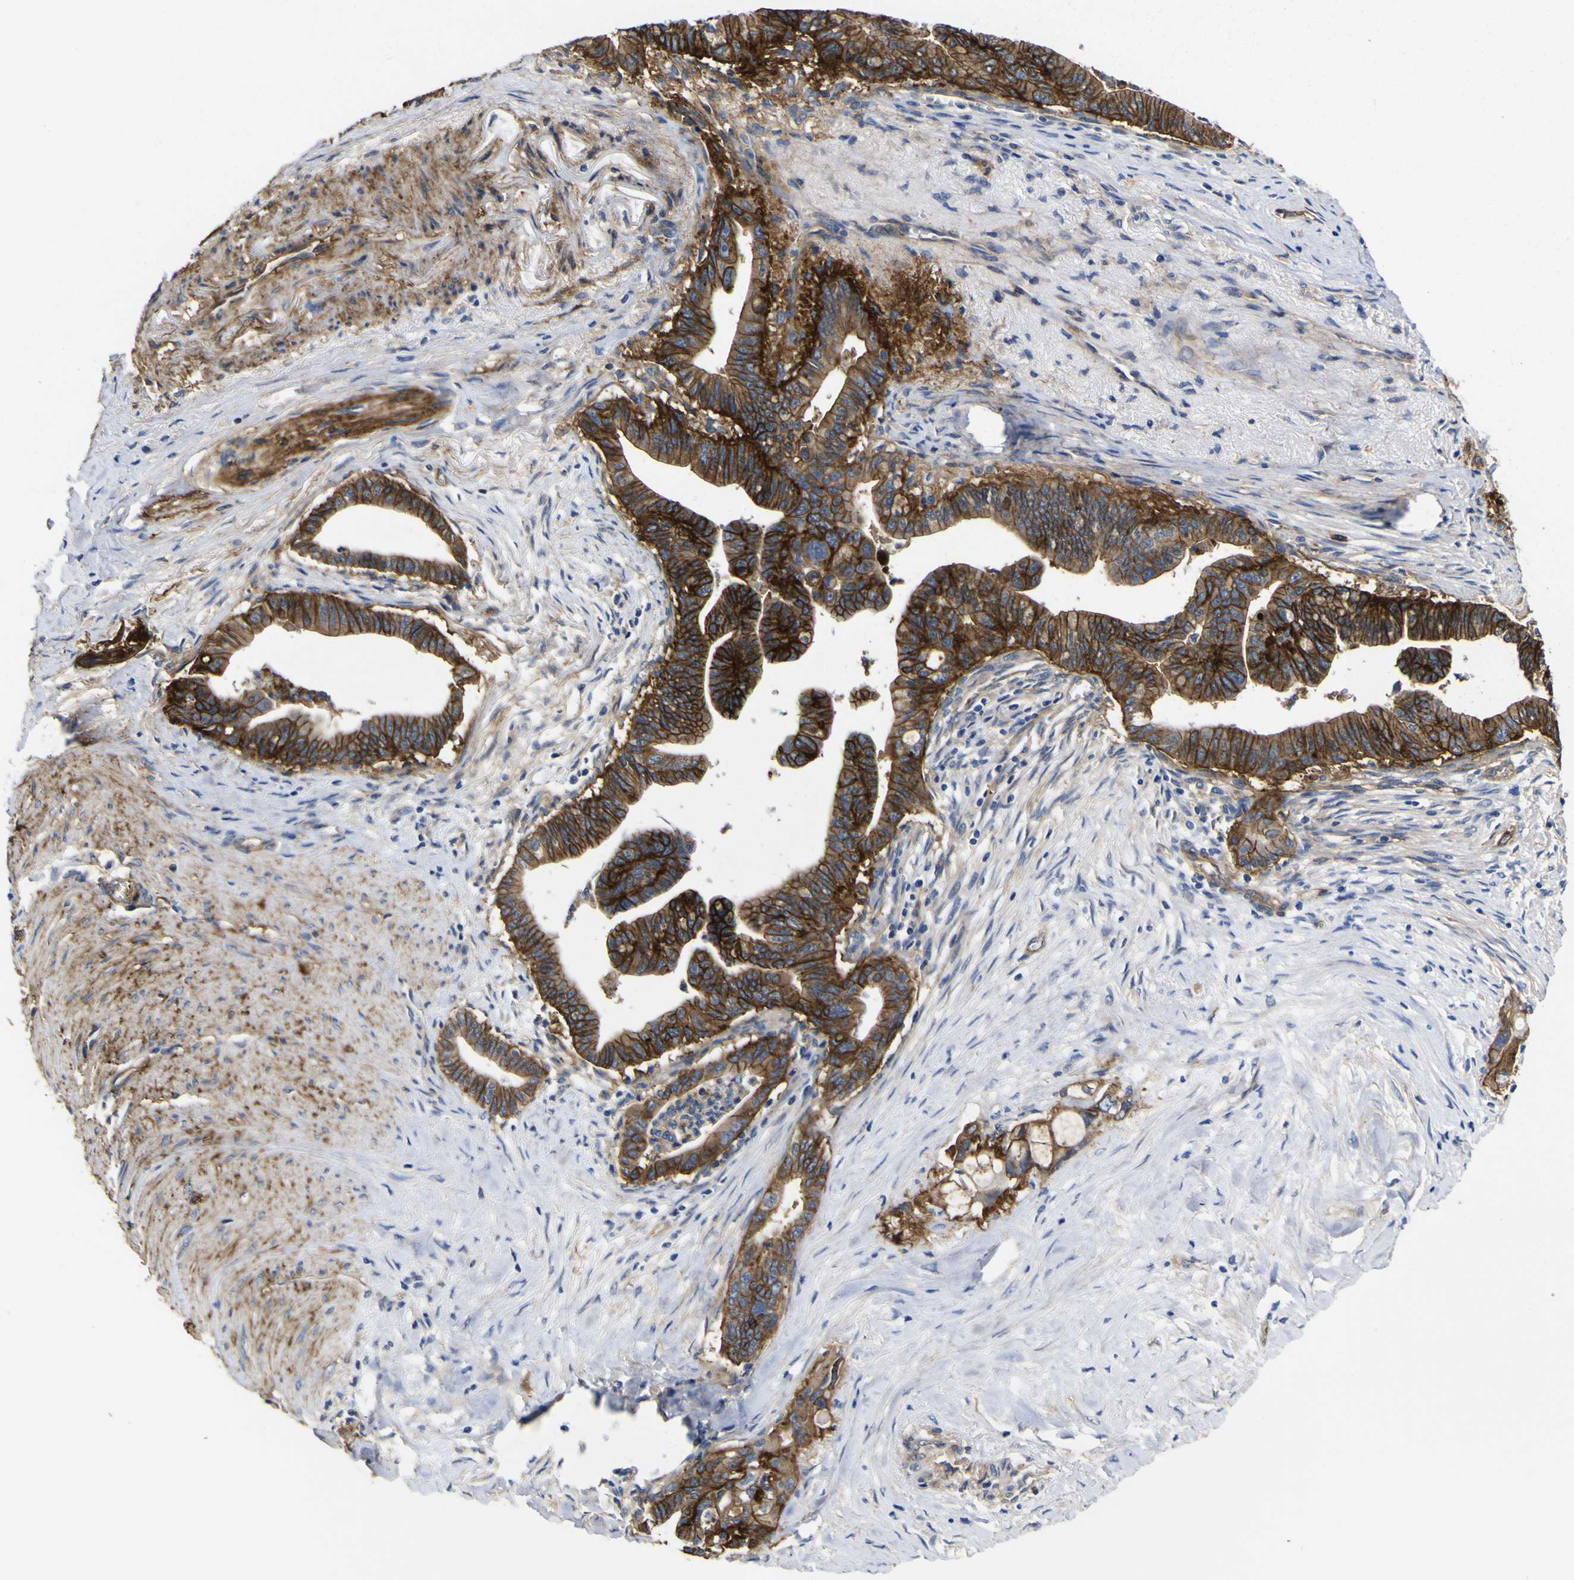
{"staining": {"intensity": "strong", "quantity": ">75%", "location": "cytoplasmic/membranous"}, "tissue": "pancreatic cancer", "cell_type": "Tumor cells", "image_type": "cancer", "snomed": [{"axis": "morphology", "description": "Adenocarcinoma, NOS"}, {"axis": "topography", "description": "Pancreas"}], "caption": "Approximately >75% of tumor cells in human pancreatic adenocarcinoma exhibit strong cytoplasmic/membranous protein expression as visualized by brown immunohistochemical staining.", "gene": "CD151", "patient": {"sex": "male", "age": 70}}